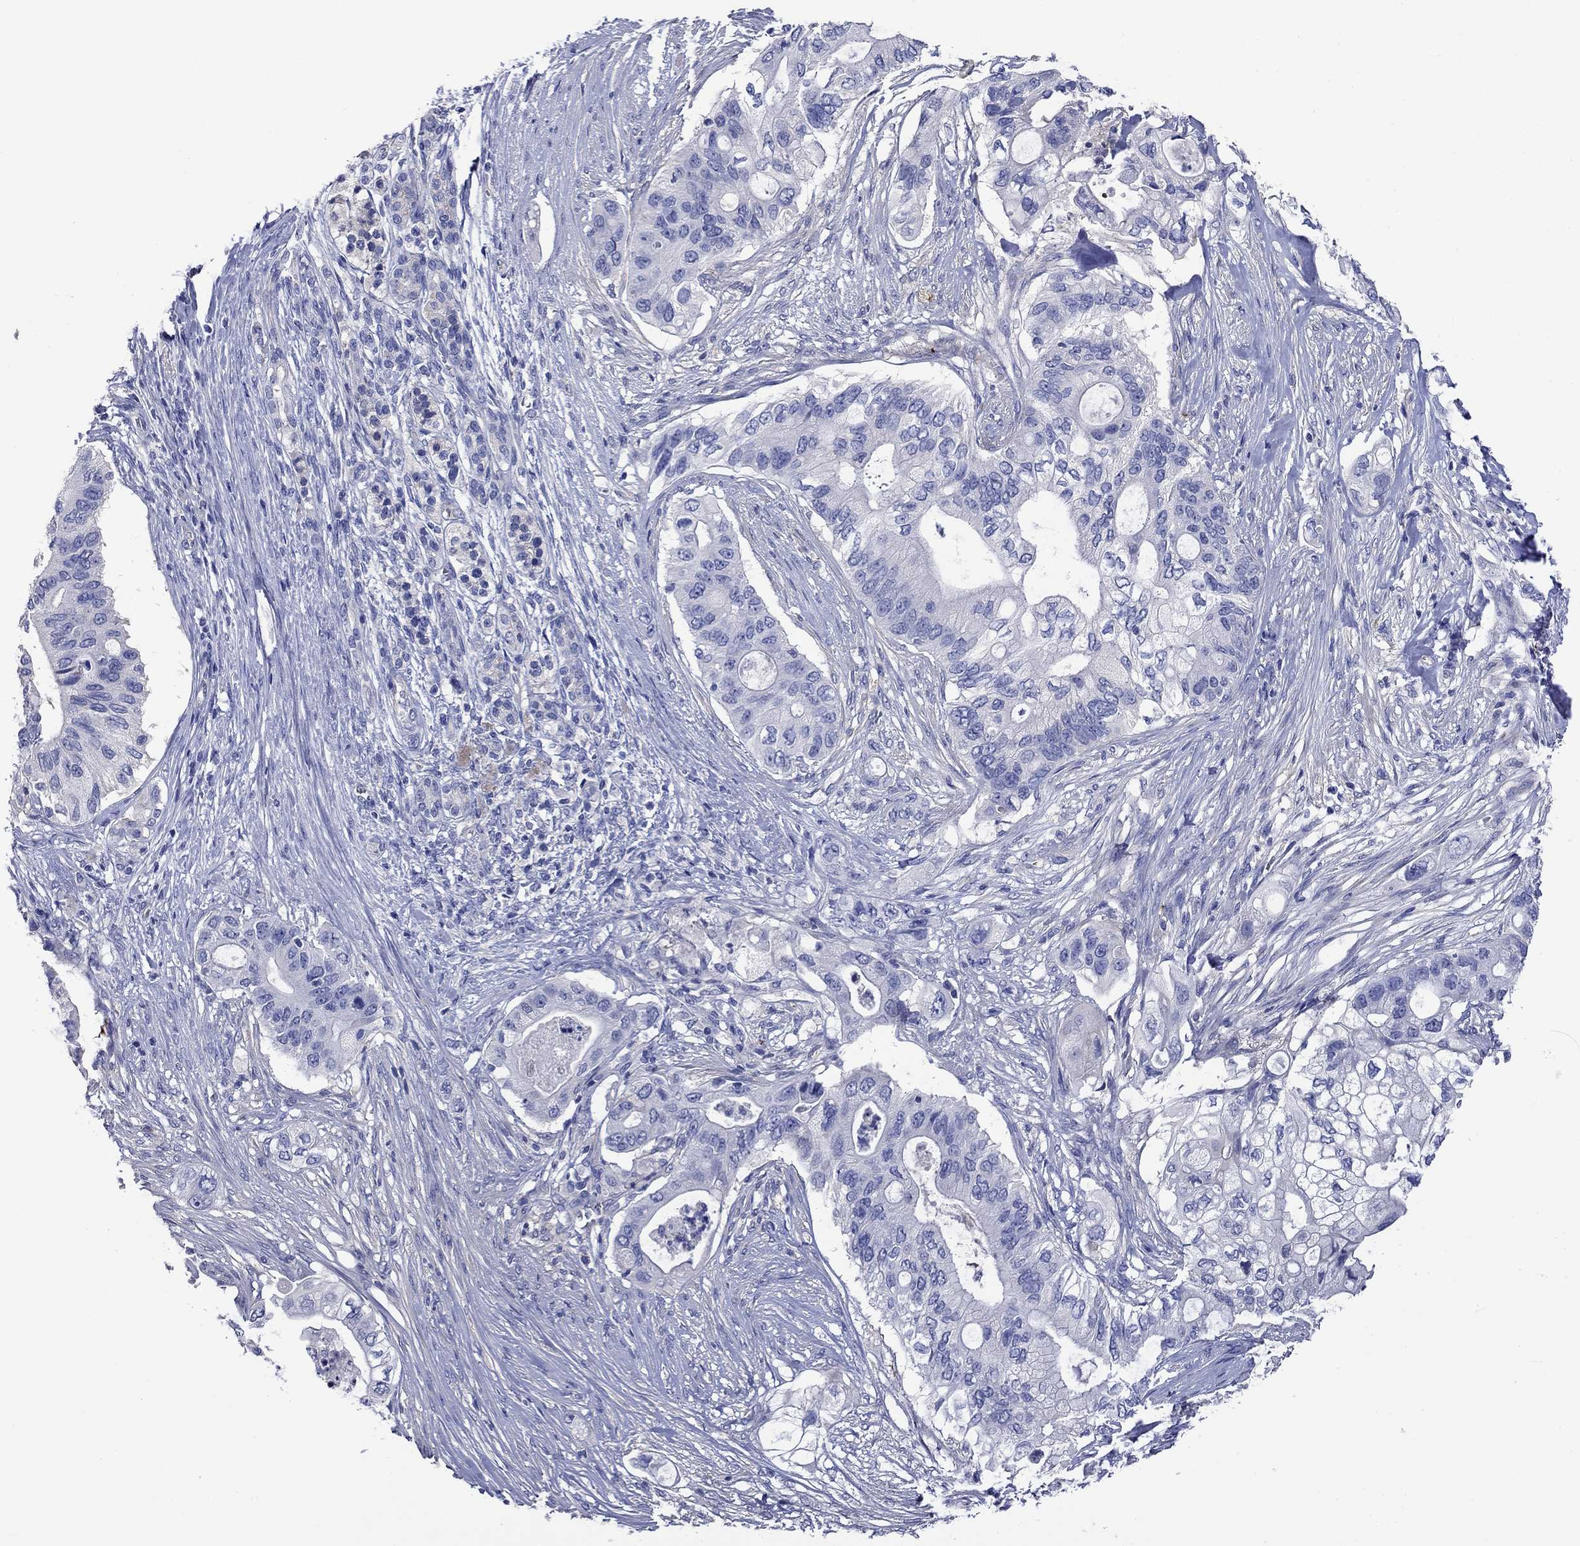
{"staining": {"intensity": "negative", "quantity": "none", "location": "none"}, "tissue": "pancreatic cancer", "cell_type": "Tumor cells", "image_type": "cancer", "snomed": [{"axis": "morphology", "description": "Adenocarcinoma, NOS"}, {"axis": "topography", "description": "Pancreas"}], "caption": "The immunohistochemistry histopathology image has no significant positivity in tumor cells of pancreatic adenocarcinoma tissue.", "gene": "CNDP1", "patient": {"sex": "female", "age": 72}}